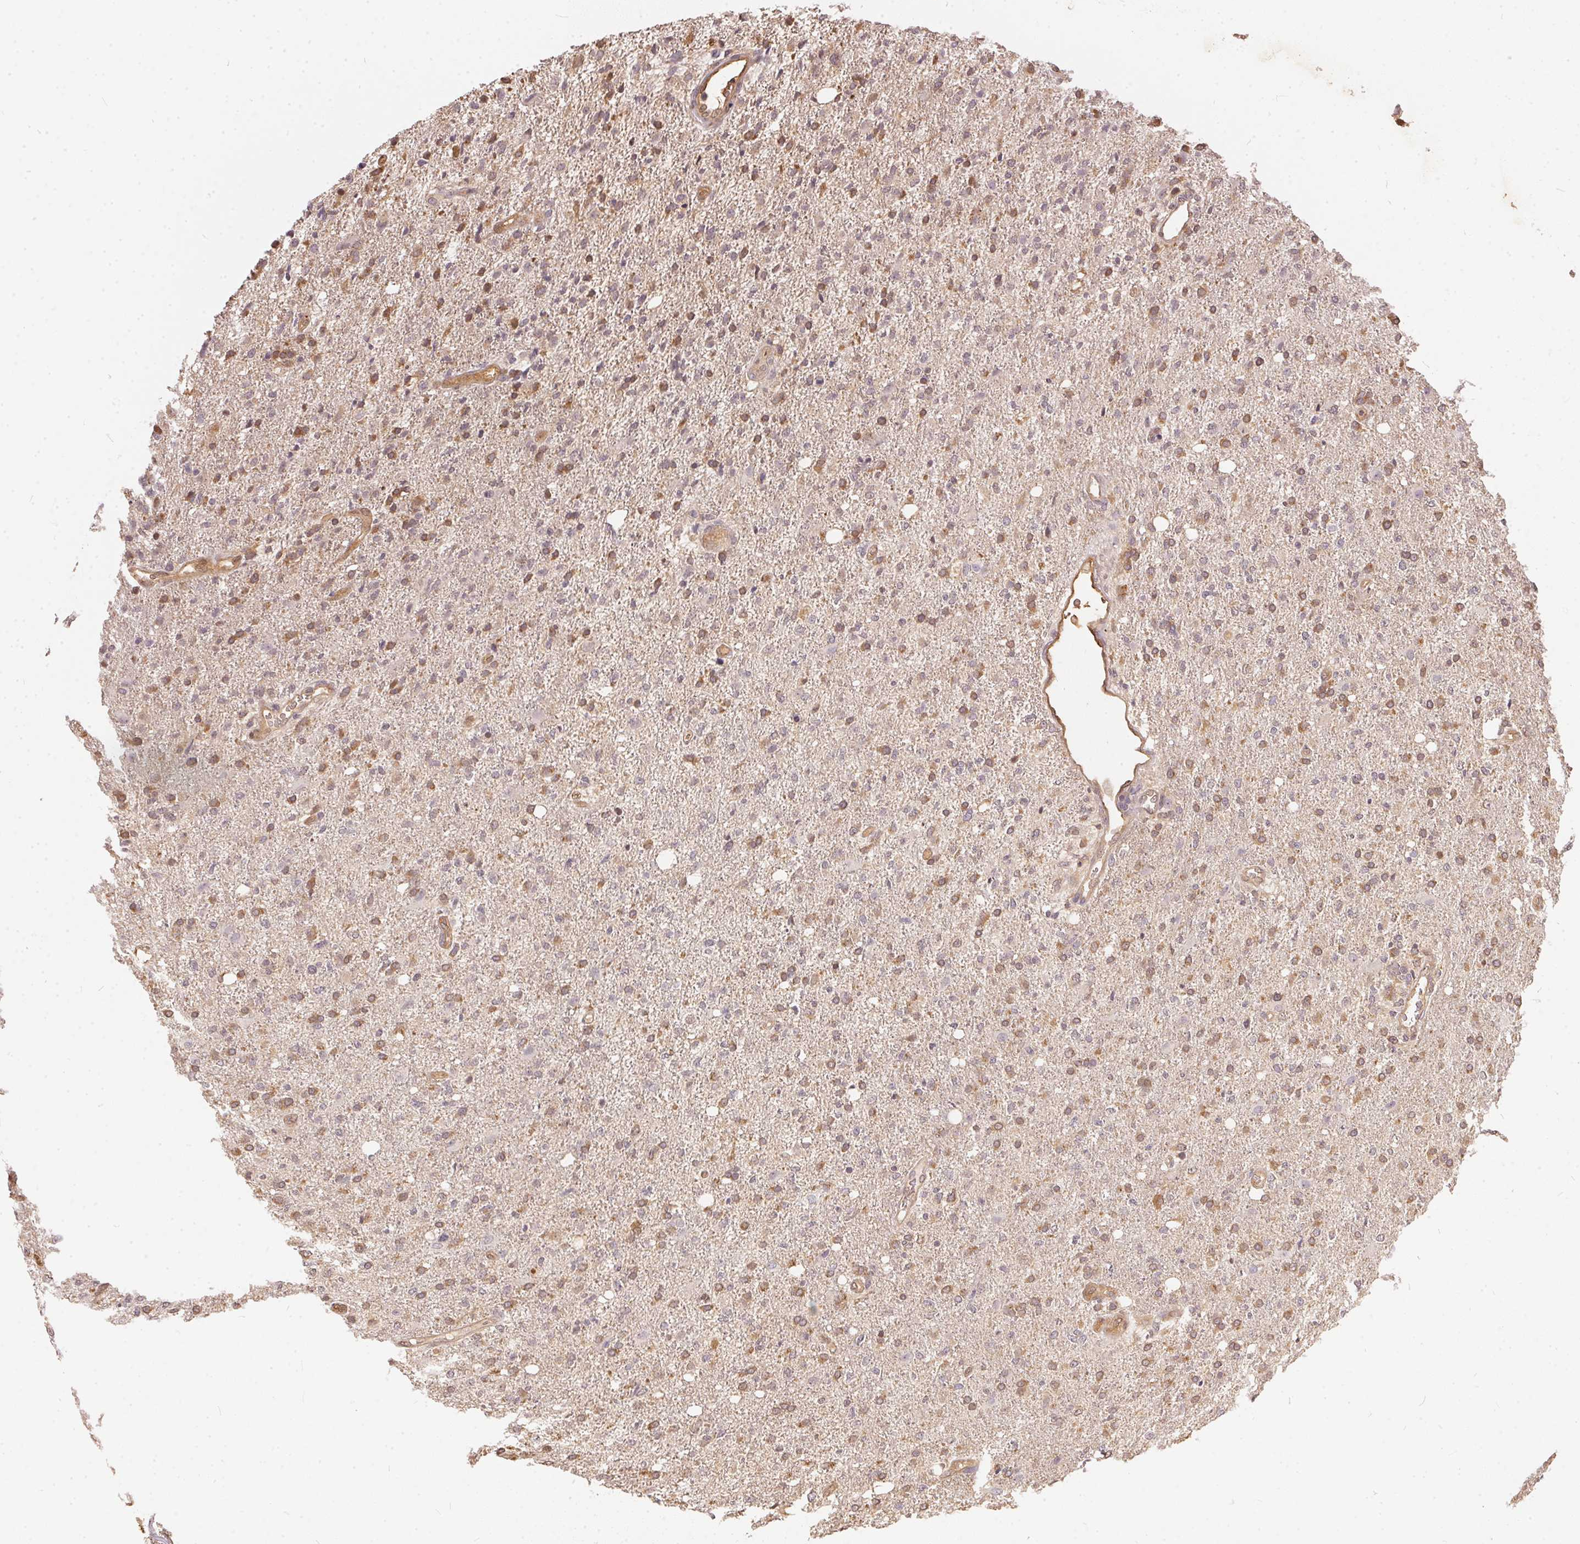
{"staining": {"intensity": "weak", "quantity": "<25%", "location": "cytoplasmic/membranous"}, "tissue": "glioma", "cell_type": "Tumor cells", "image_type": "cancer", "snomed": [{"axis": "morphology", "description": "Glioma, malignant, High grade"}, {"axis": "topography", "description": "Cerebral cortex"}], "caption": "Image shows no significant protein staining in tumor cells of high-grade glioma (malignant).", "gene": "BLMH", "patient": {"sex": "male", "age": 70}}